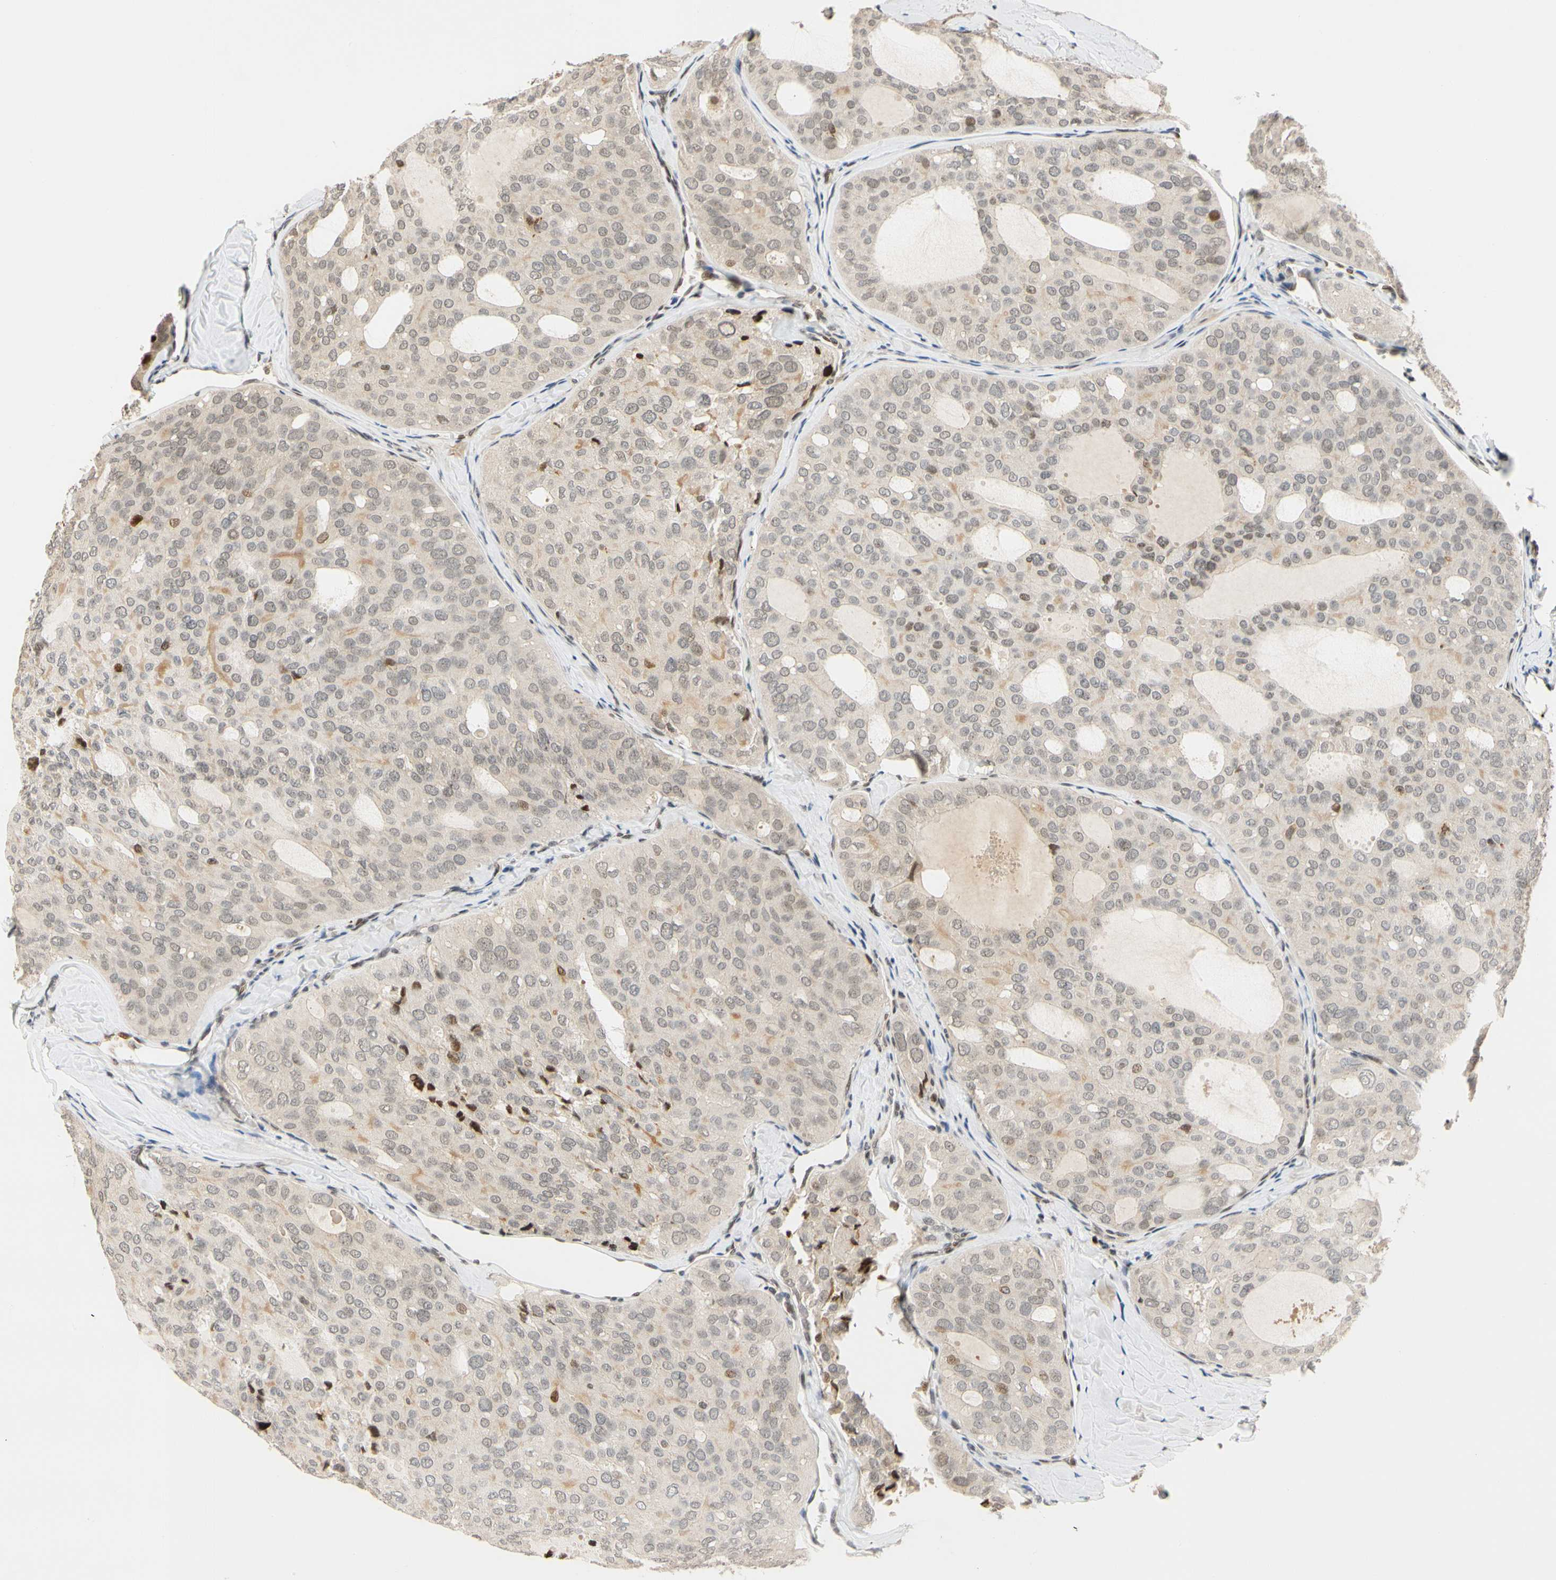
{"staining": {"intensity": "weak", "quantity": "<25%", "location": "cytoplasmic/membranous,nuclear"}, "tissue": "thyroid cancer", "cell_type": "Tumor cells", "image_type": "cancer", "snomed": [{"axis": "morphology", "description": "Follicular adenoma carcinoma, NOS"}, {"axis": "topography", "description": "Thyroid gland"}], "caption": "High power microscopy photomicrograph of an immunohistochemistry (IHC) histopathology image of follicular adenoma carcinoma (thyroid), revealing no significant staining in tumor cells.", "gene": "CDK7", "patient": {"sex": "male", "age": 75}}